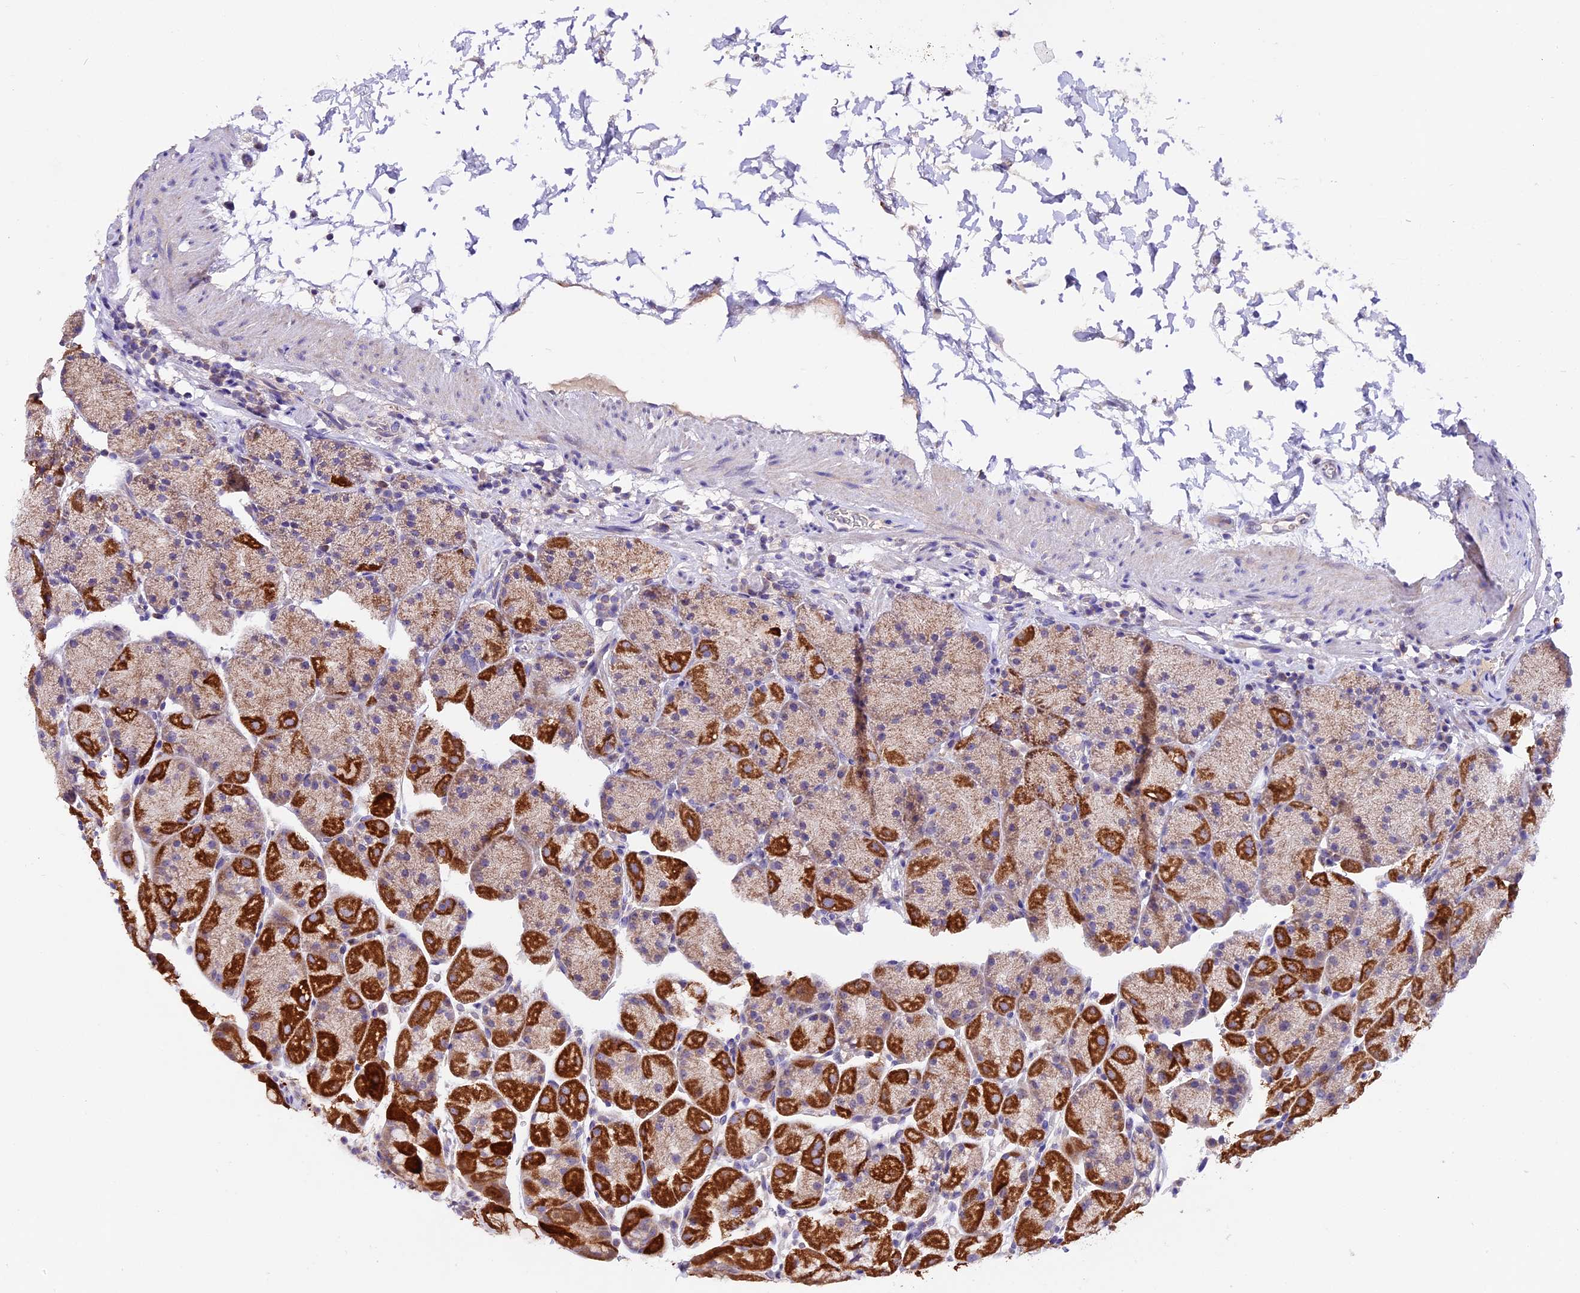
{"staining": {"intensity": "moderate", "quantity": "25%-75%", "location": "cytoplasmic/membranous"}, "tissue": "stomach", "cell_type": "Glandular cells", "image_type": "normal", "snomed": [{"axis": "morphology", "description": "Normal tissue, NOS"}, {"axis": "topography", "description": "Stomach, upper"}, {"axis": "topography", "description": "Stomach, lower"}], "caption": "Glandular cells exhibit moderate cytoplasmic/membranous staining in about 25%-75% of cells in unremarkable stomach. Using DAB (3,3'-diaminobenzidine) (brown) and hematoxylin (blue) stains, captured at high magnification using brightfield microscopy.", "gene": "DDX28", "patient": {"sex": "male", "age": 67}}